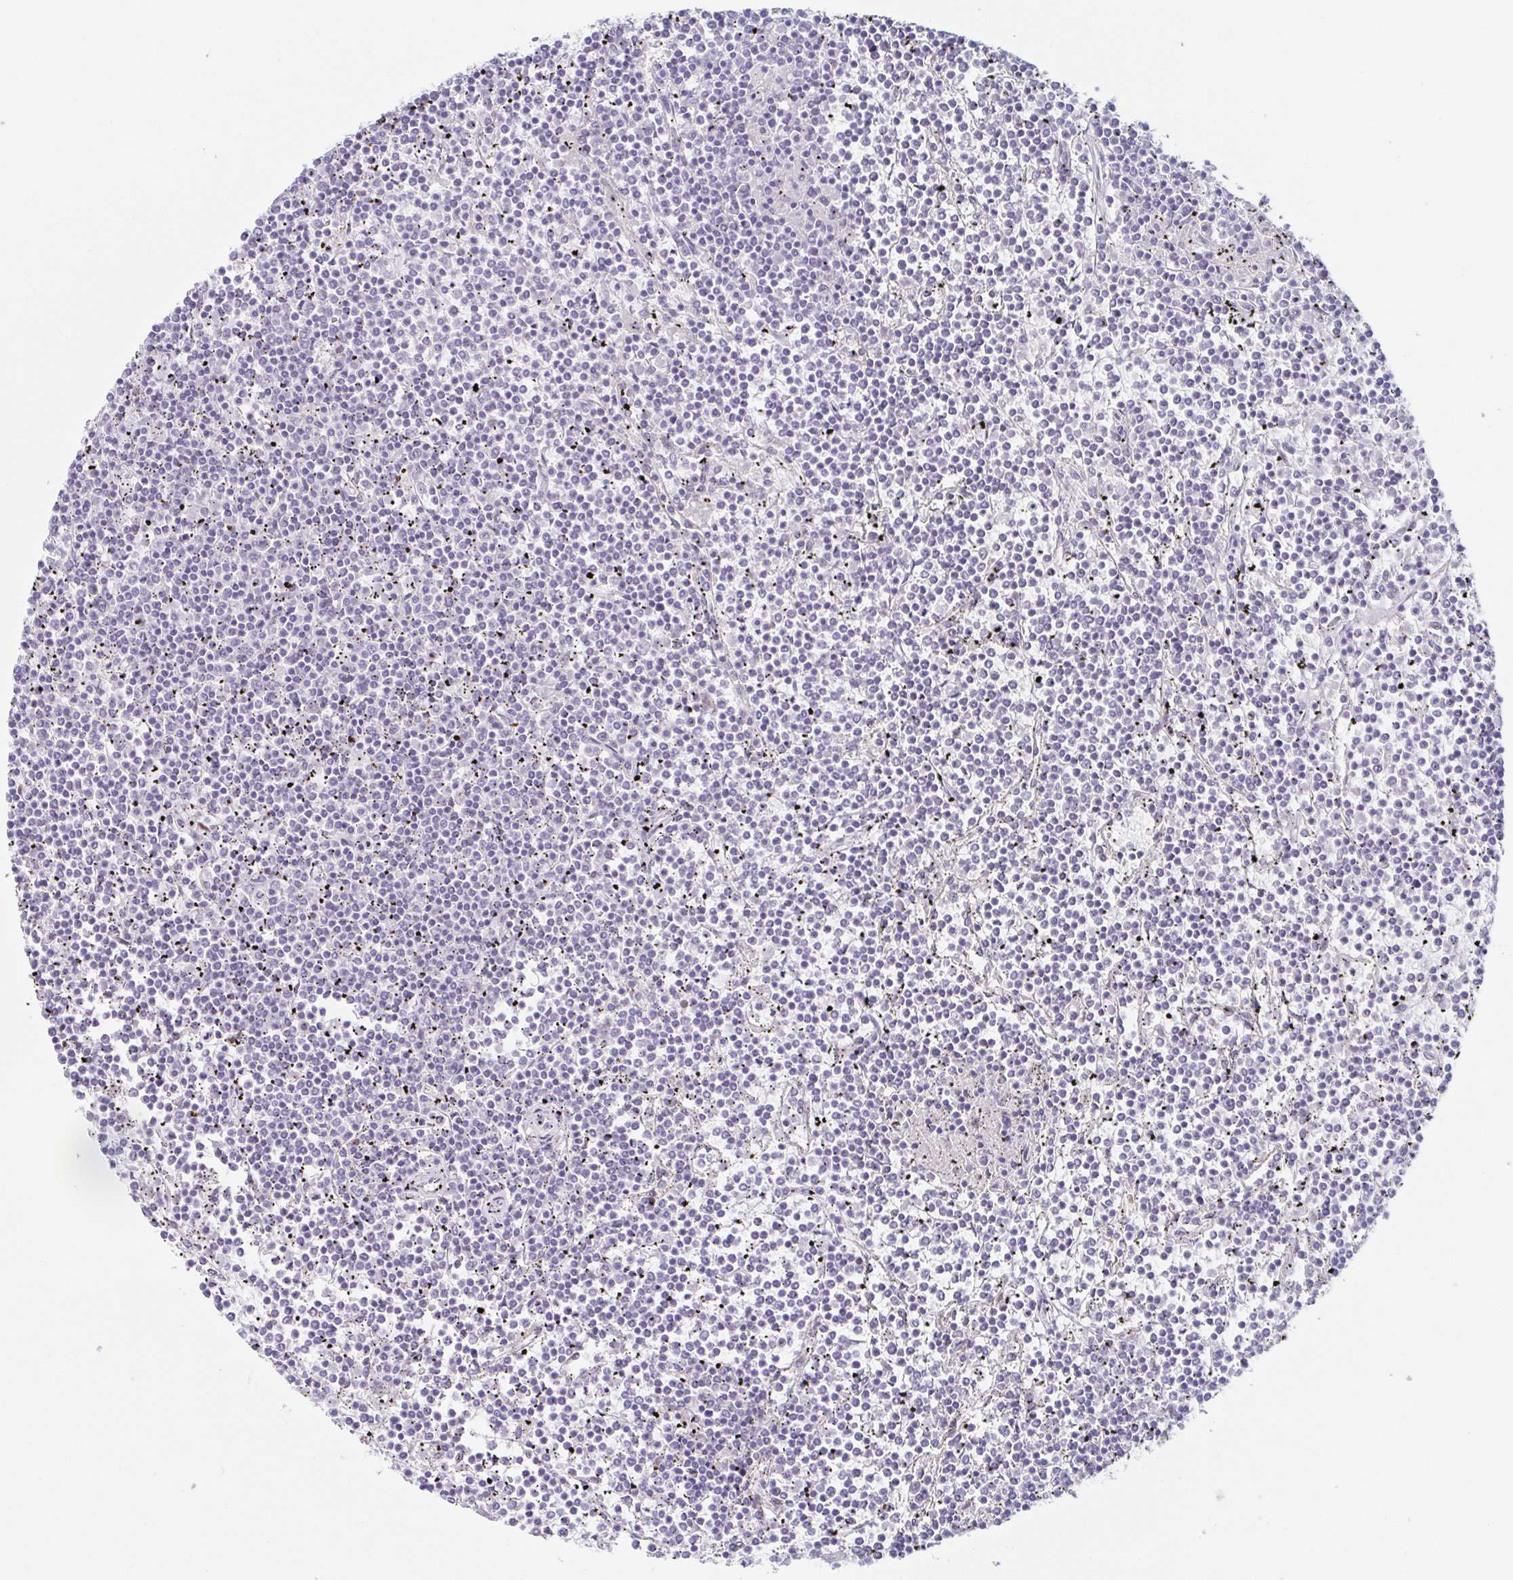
{"staining": {"intensity": "negative", "quantity": "none", "location": "none"}, "tissue": "lymphoma", "cell_type": "Tumor cells", "image_type": "cancer", "snomed": [{"axis": "morphology", "description": "Malignant lymphoma, non-Hodgkin's type, Low grade"}, {"axis": "topography", "description": "Spleen"}], "caption": "This is an IHC photomicrograph of malignant lymphoma, non-Hodgkin's type (low-grade). There is no expression in tumor cells.", "gene": "HTR2A", "patient": {"sex": "female", "age": 19}}